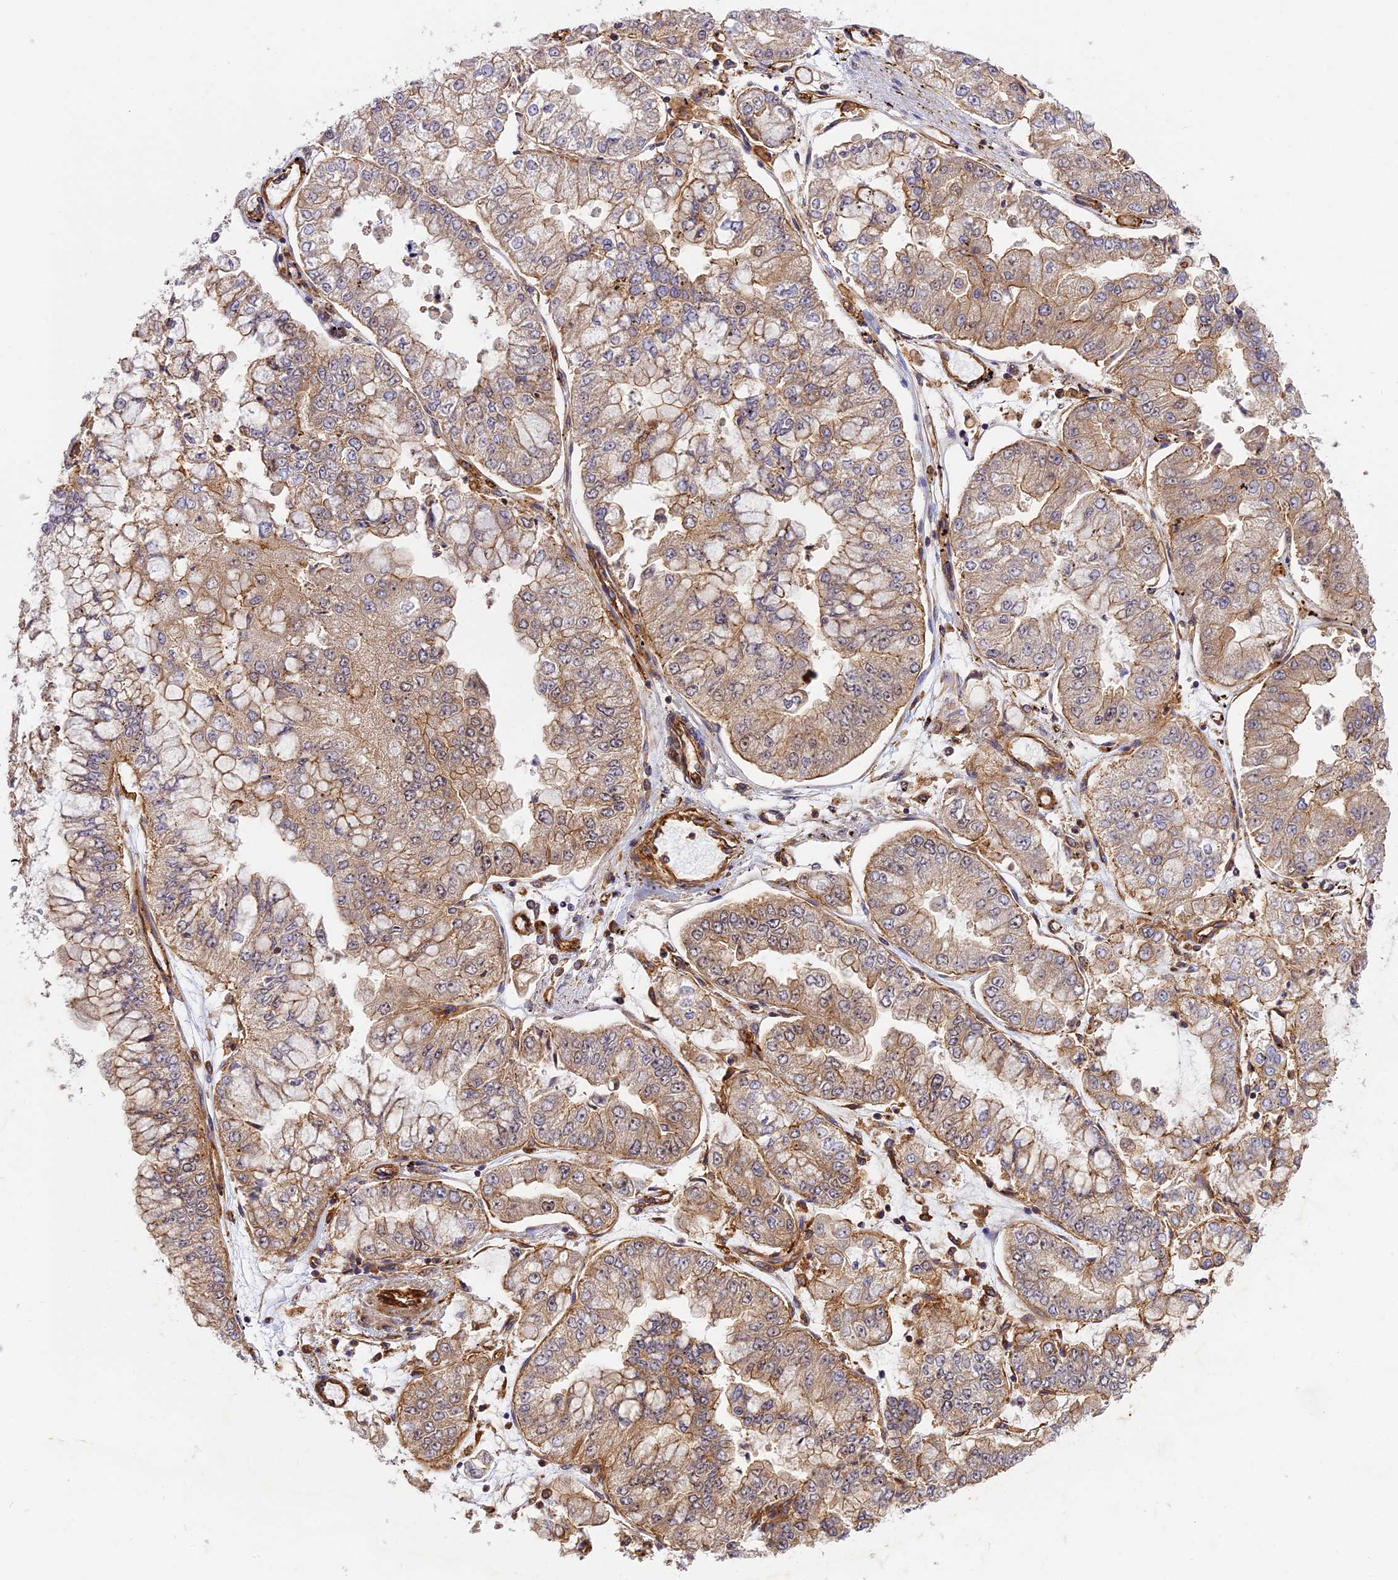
{"staining": {"intensity": "moderate", "quantity": "25%-75%", "location": "cytoplasmic/membranous"}, "tissue": "stomach cancer", "cell_type": "Tumor cells", "image_type": "cancer", "snomed": [{"axis": "morphology", "description": "Adenocarcinoma, NOS"}, {"axis": "topography", "description": "Stomach"}], "caption": "Immunohistochemical staining of stomach cancer demonstrates moderate cytoplasmic/membranous protein staining in about 25%-75% of tumor cells.", "gene": "C5orf22", "patient": {"sex": "male", "age": 76}}